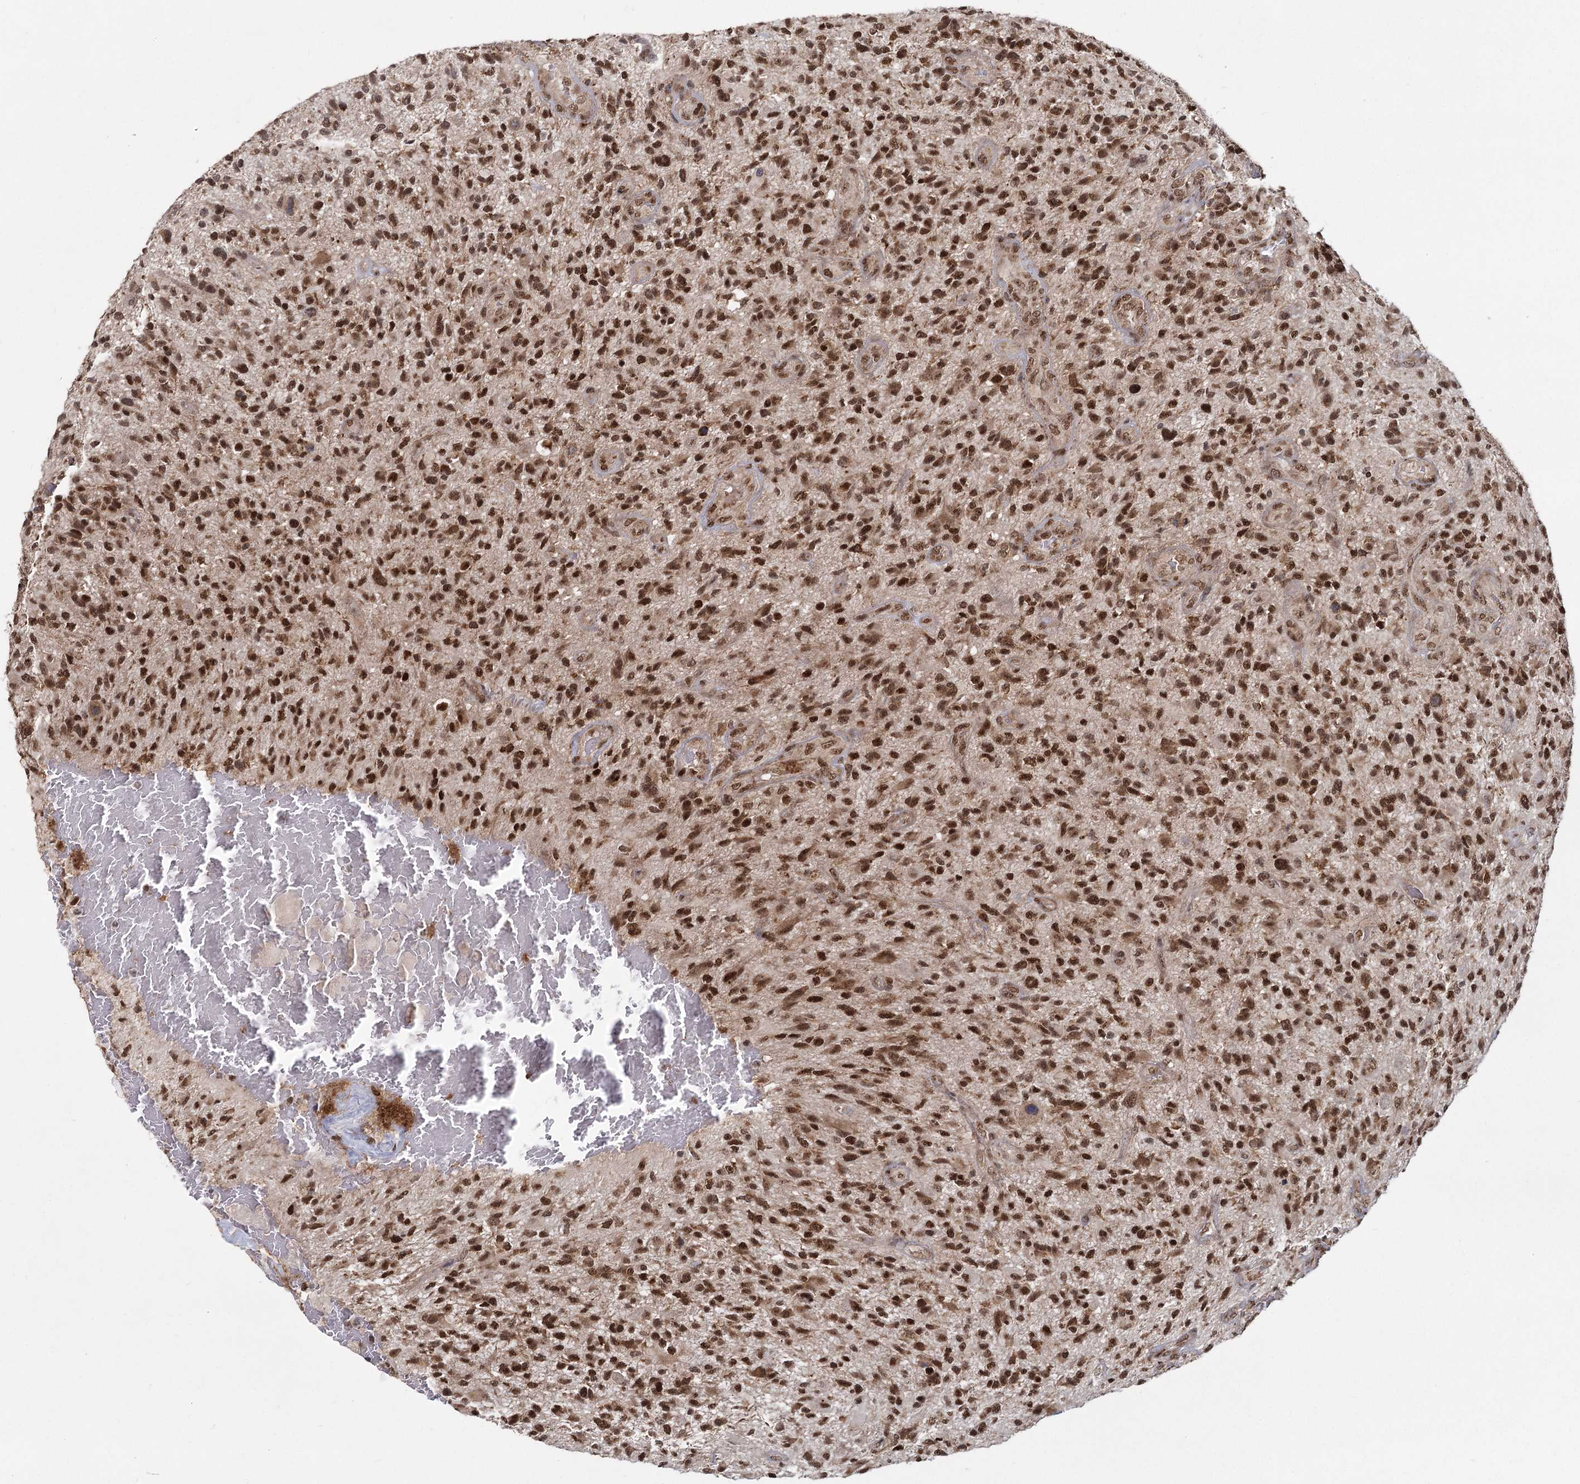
{"staining": {"intensity": "strong", "quantity": ">75%", "location": "nuclear"}, "tissue": "glioma", "cell_type": "Tumor cells", "image_type": "cancer", "snomed": [{"axis": "morphology", "description": "Glioma, malignant, High grade"}, {"axis": "topography", "description": "Brain"}], "caption": "Human high-grade glioma (malignant) stained for a protein (brown) demonstrates strong nuclear positive positivity in approximately >75% of tumor cells.", "gene": "ZCCHC24", "patient": {"sex": "male", "age": 47}}